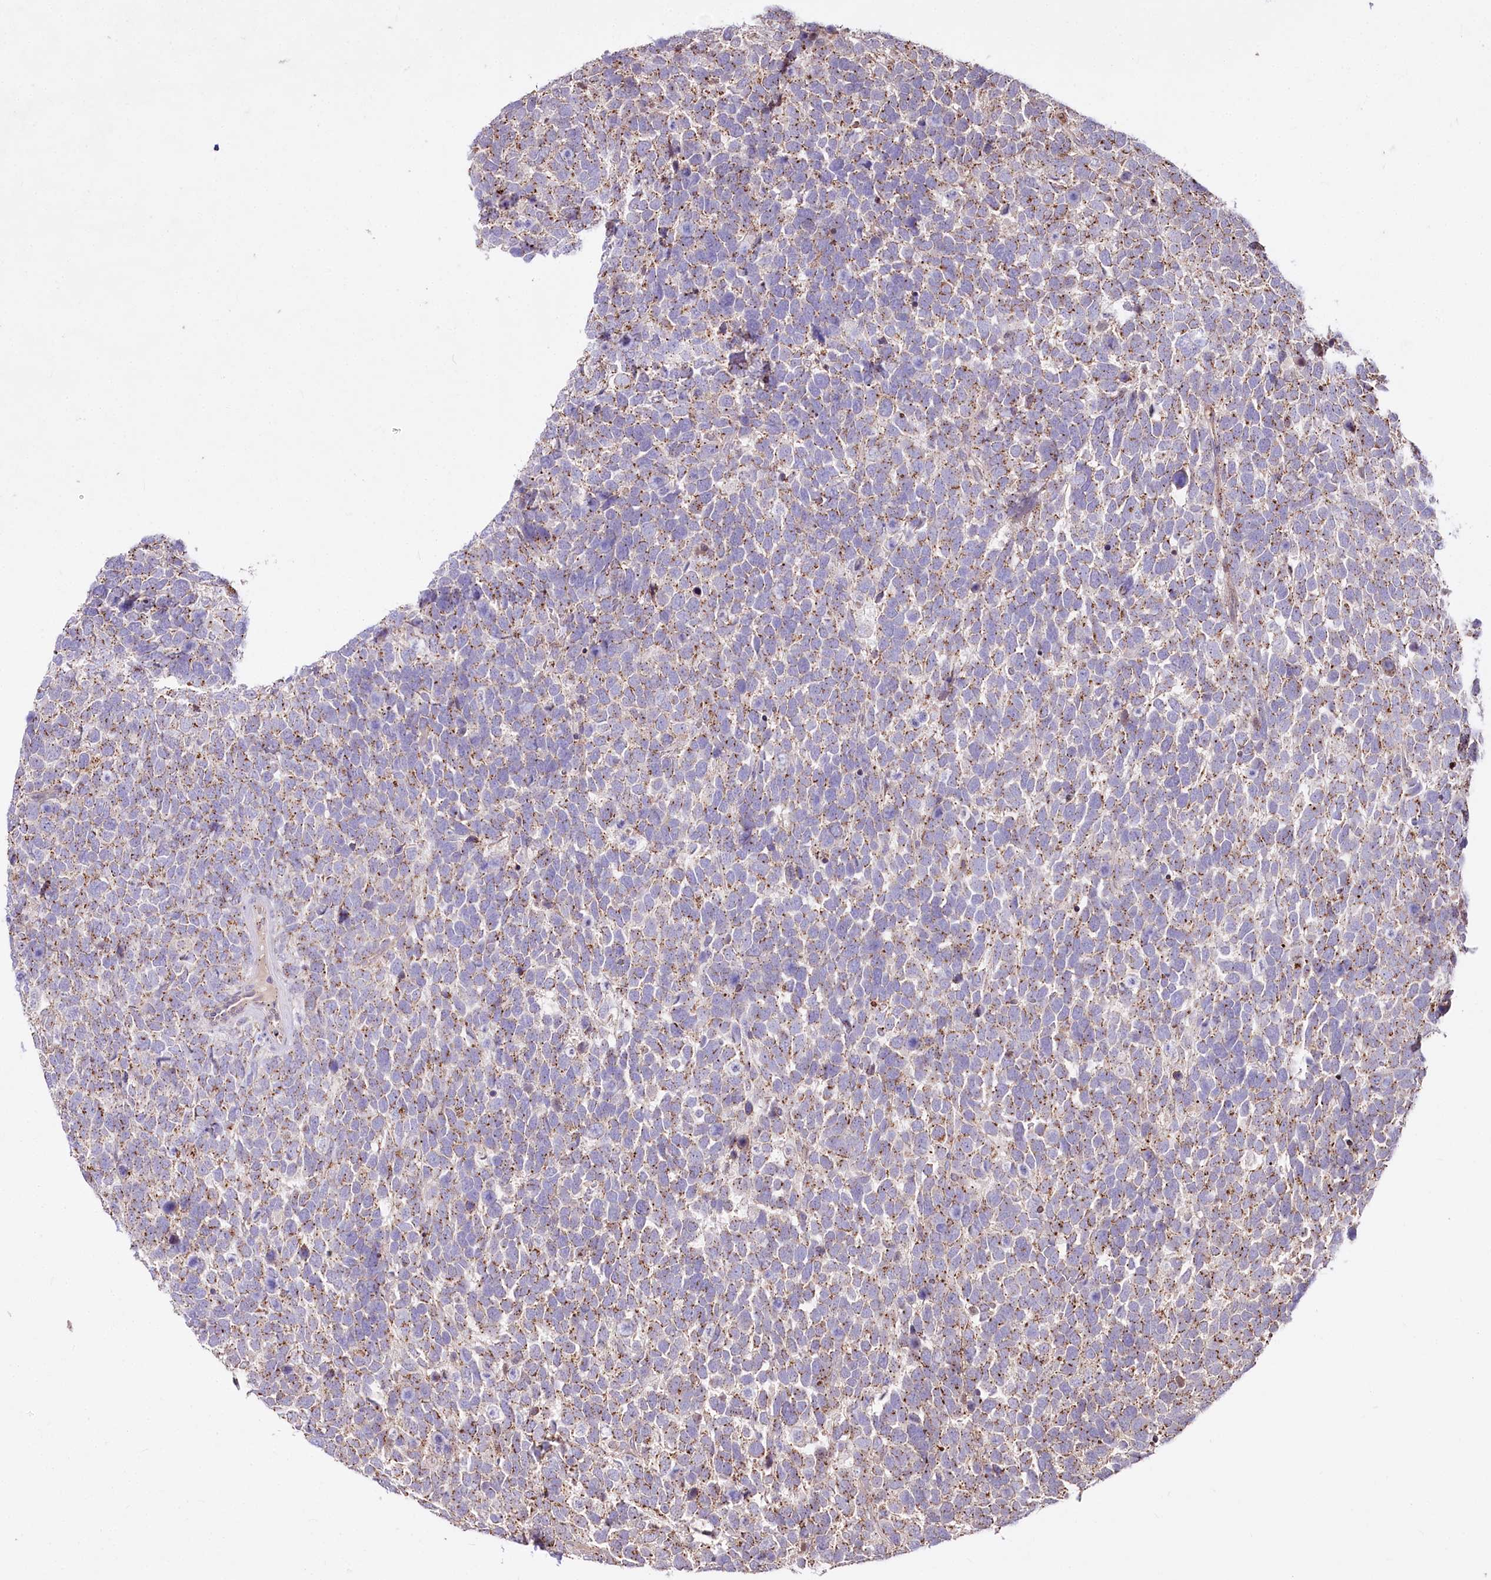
{"staining": {"intensity": "weak", "quantity": "25%-75%", "location": "cytoplasmic/membranous"}, "tissue": "urothelial cancer", "cell_type": "Tumor cells", "image_type": "cancer", "snomed": [{"axis": "morphology", "description": "Urothelial carcinoma, High grade"}, {"axis": "topography", "description": "Urinary bladder"}], "caption": "Protein expression analysis of human high-grade urothelial carcinoma reveals weak cytoplasmic/membranous expression in about 25%-75% of tumor cells.", "gene": "ZFYVE27", "patient": {"sex": "female", "age": 82}}